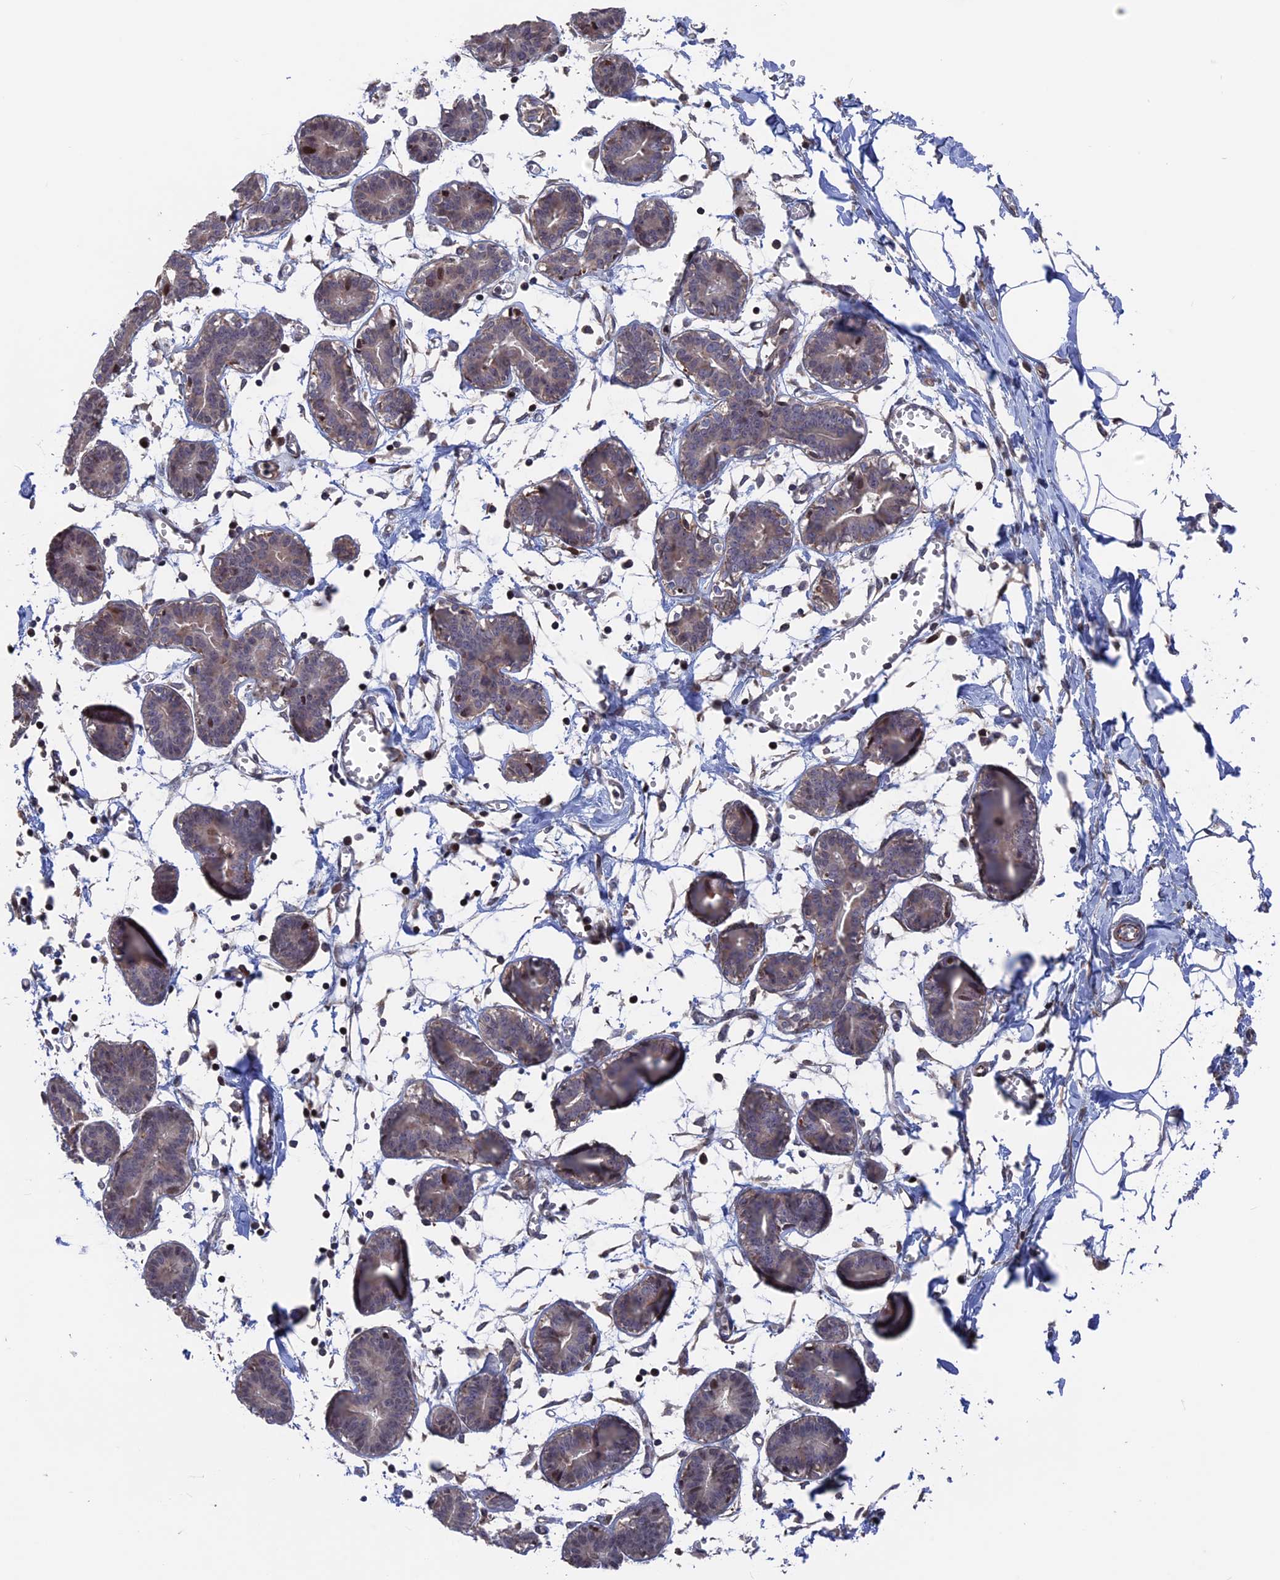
{"staining": {"intensity": "weak", "quantity": ">75%", "location": "cytoplasmic/membranous"}, "tissue": "breast", "cell_type": "Adipocytes", "image_type": "normal", "snomed": [{"axis": "morphology", "description": "Normal tissue, NOS"}, {"axis": "topography", "description": "Breast"}], "caption": "Breast stained for a protein (brown) demonstrates weak cytoplasmic/membranous positive staining in approximately >75% of adipocytes.", "gene": "PLA2G15", "patient": {"sex": "female", "age": 27}}